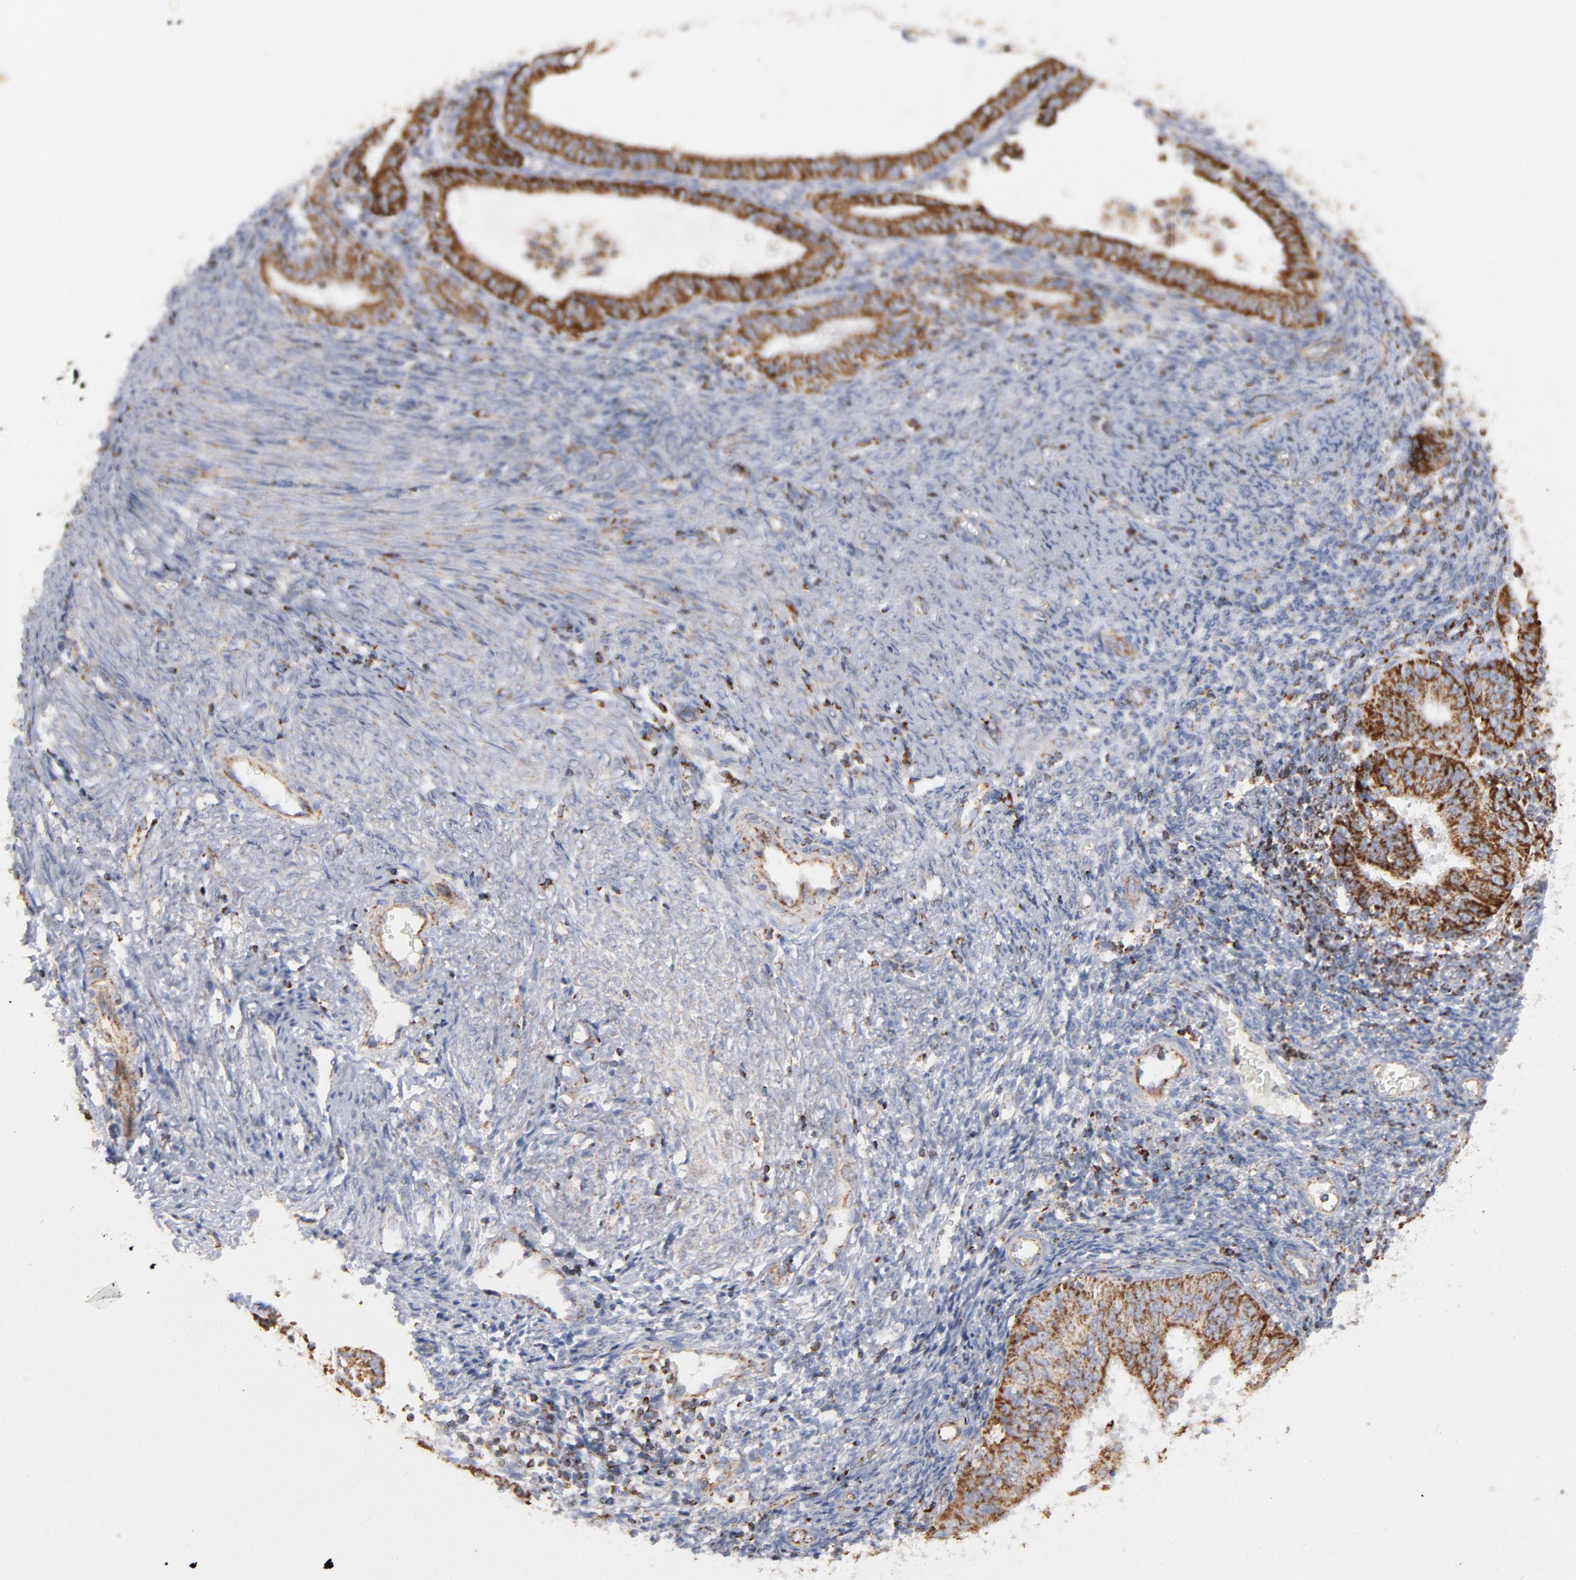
{"staining": {"intensity": "strong", "quantity": ">75%", "location": "cytoplasmic/membranous"}, "tissue": "endometrial cancer", "cell_type": "Tumor cells", "image_type": "cancer", "snomed": [{"axis": "morphology", "description": "Adenocarcinoma, NOS"}, {"axis": "topography", "description": "Endometrium"}], "caption": "A high amount of strong cytoplasmic/membranous positivity is identified in approximately >75% of tumor cells in endometrial adenocarcinoma tissue.", "gene": "ASB3", "patient": {"sex": "female", "age": 42}}